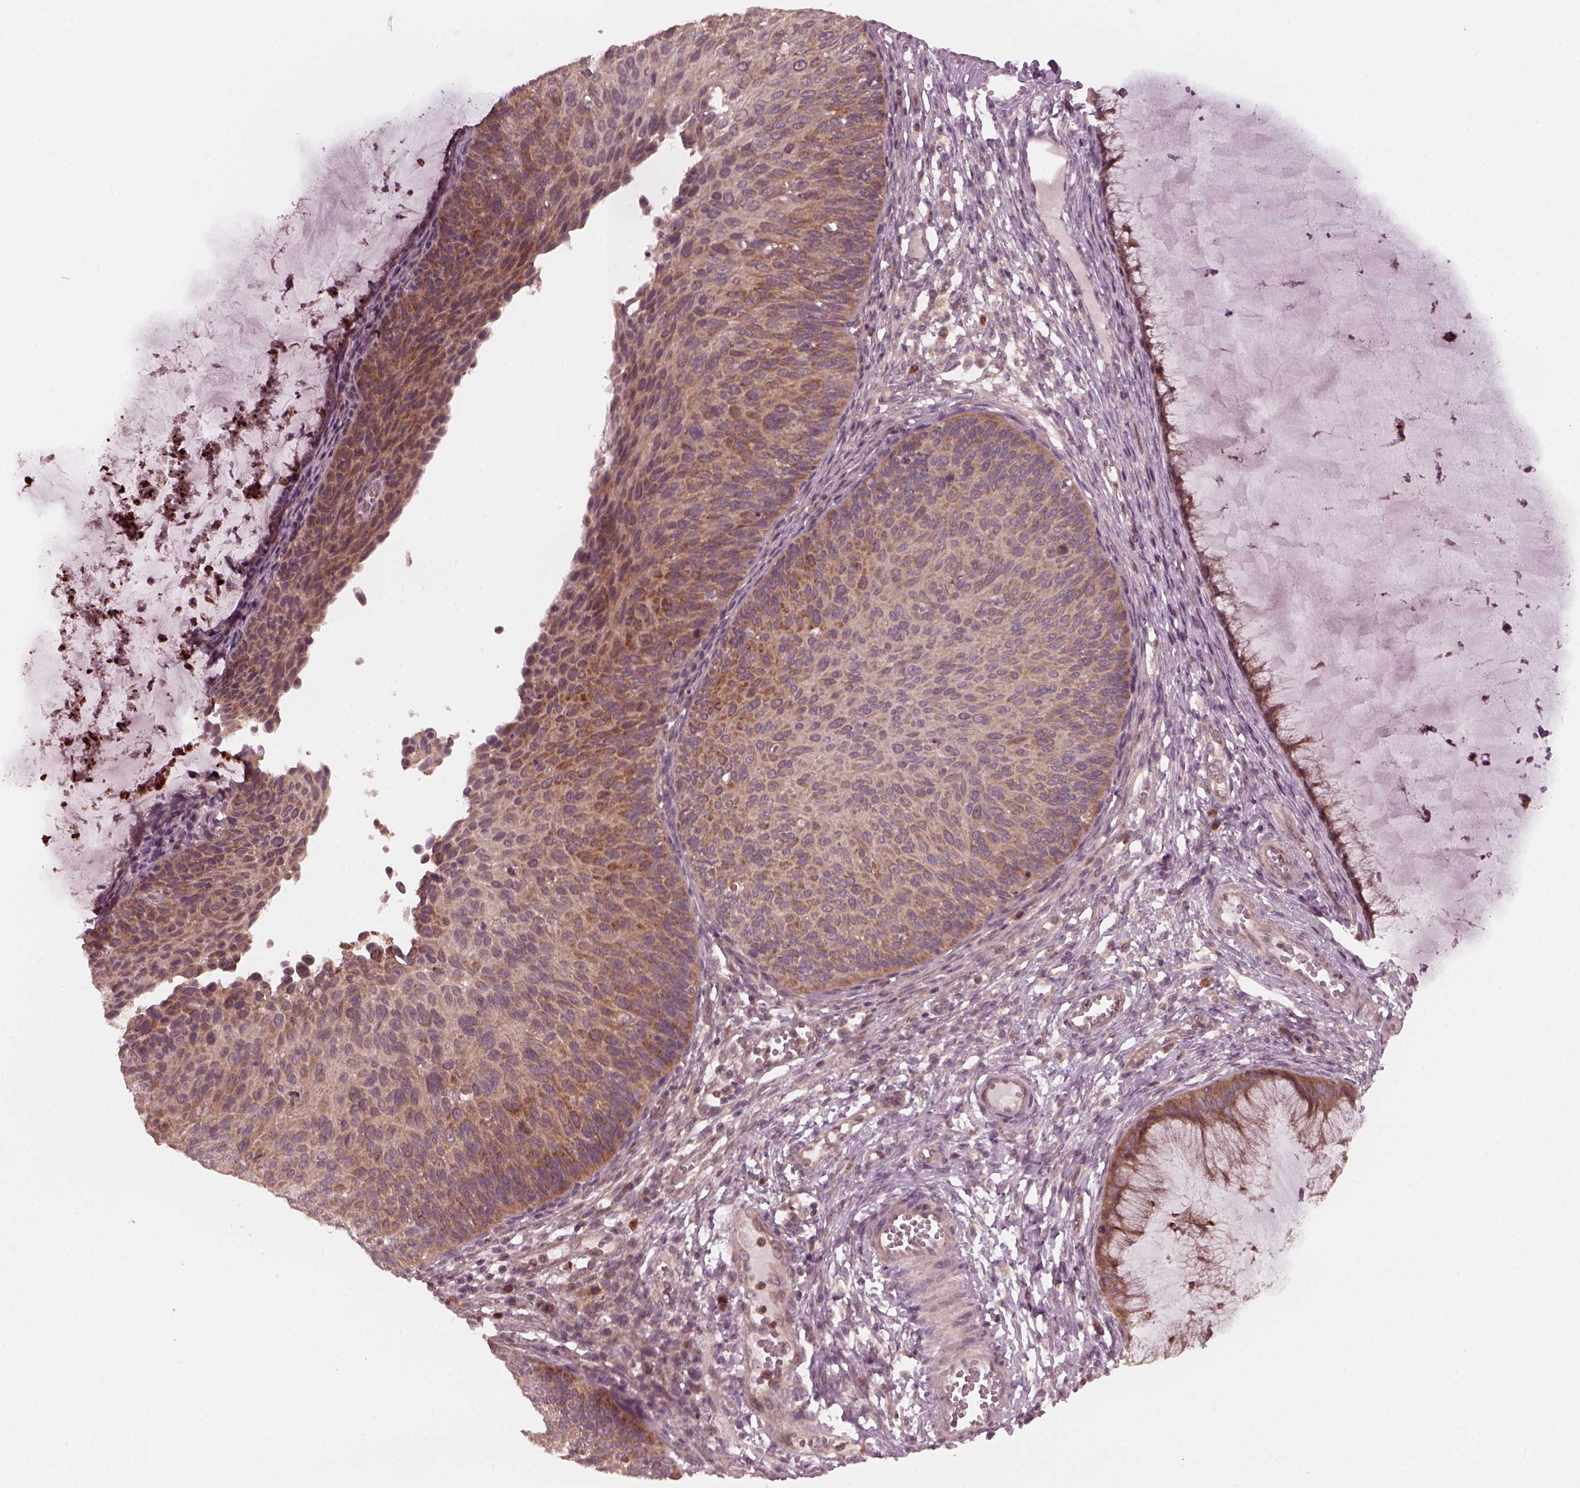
{"staining": {"intensity": "moderate", "quantity": "<25%", "location": "cytoplasmic/membranous"}, "tissue": "cervical cancer", "cell_type": "Tumor cells", "image_type": "cancer", "snomed": [{"axis": "morphology", "description": "Squamous cell carcinoma, NOS"}, {"axis": "topography", "description": "Cervix"}], "caption": "High-power microscopy captured an immunohistochemistry (IHC) image of cervical cancer (squamous cell carcinoma), revealing moderate cytoplasmic/membranous expression in approximately <25% of tumor cells.", "gene": "FAF2", "patient": {"sex": "female", "age": 36}}